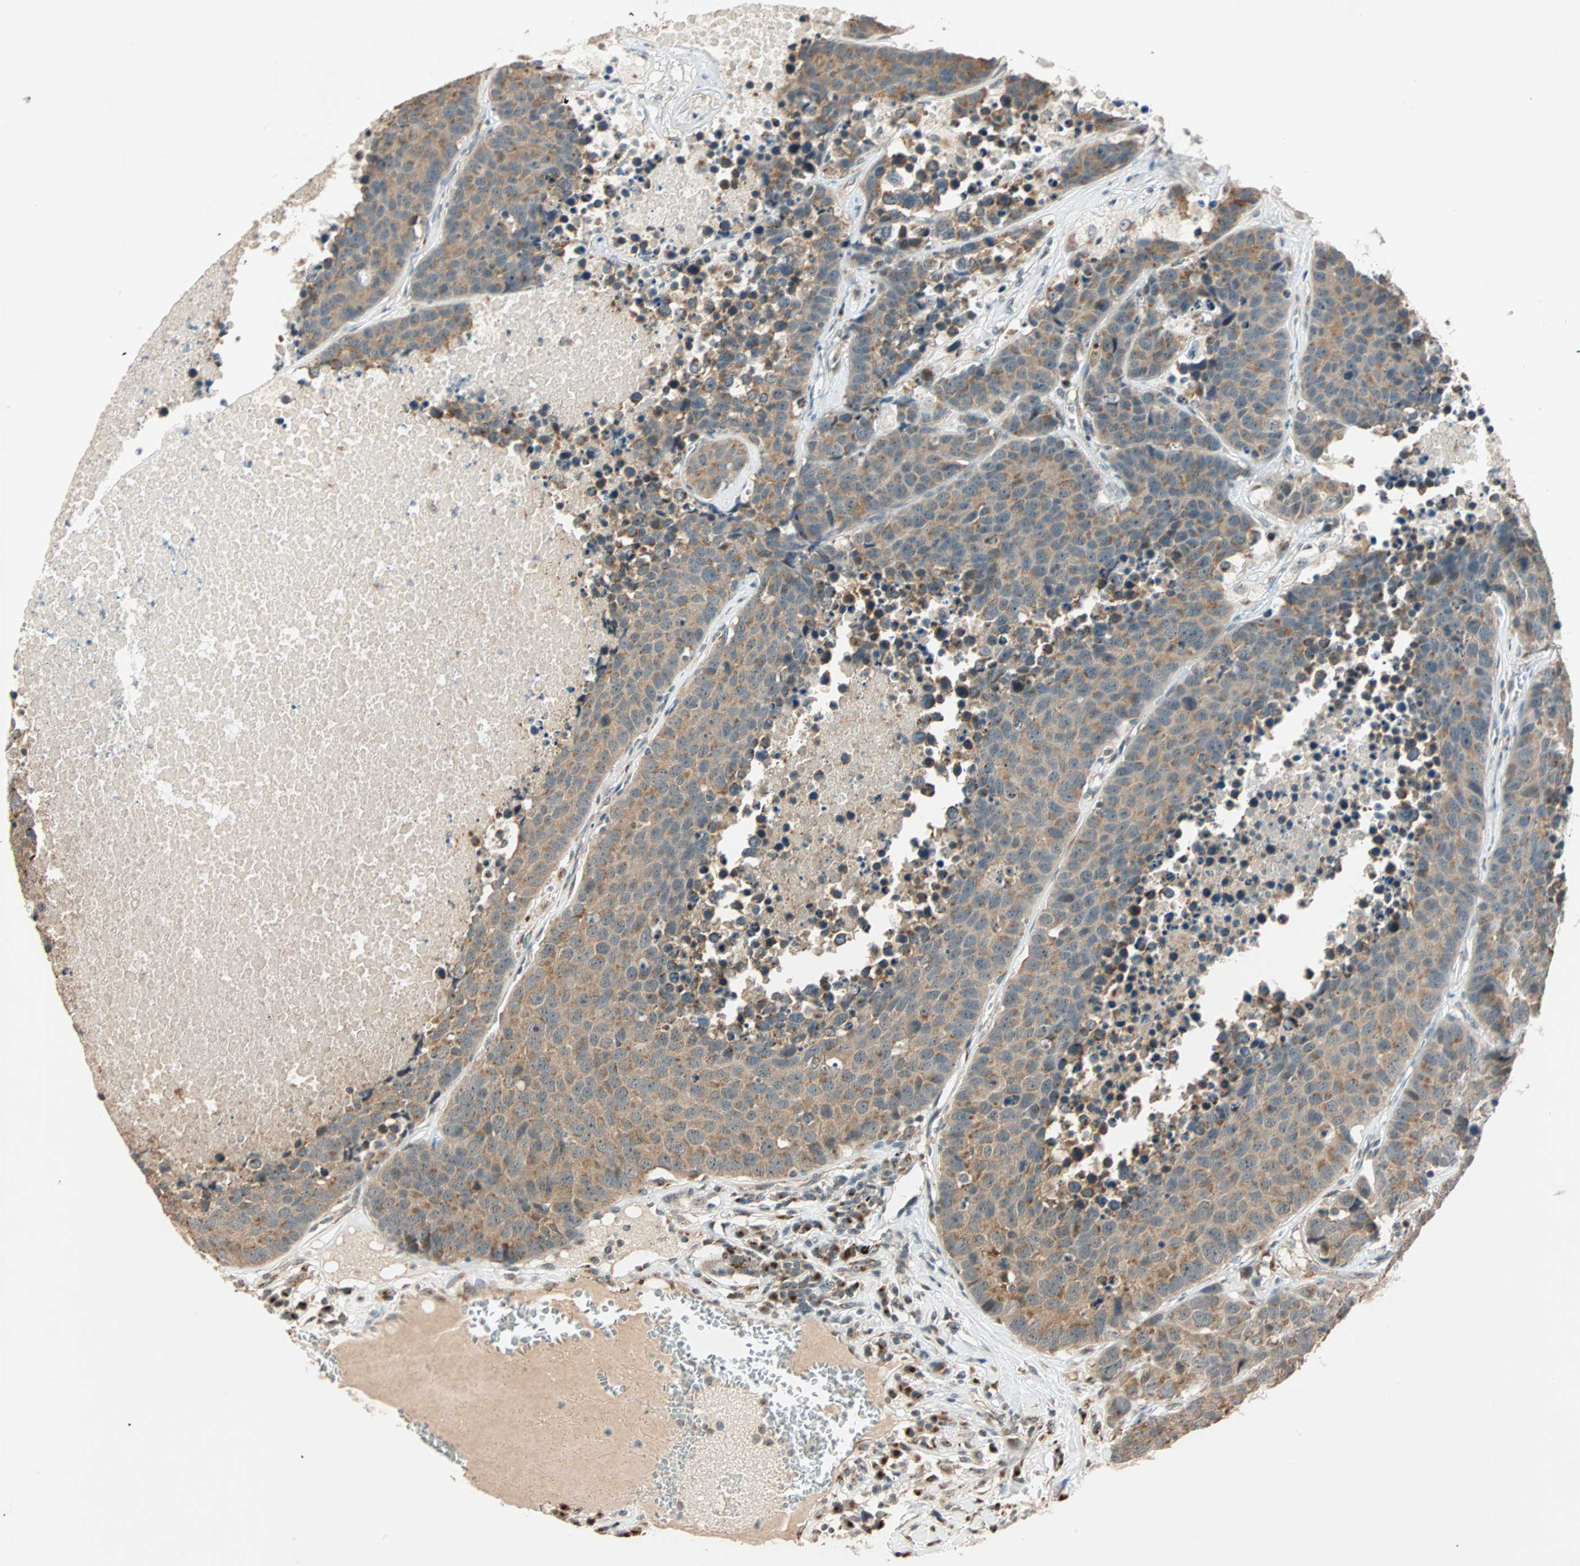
{"staining": {"intensity": "weak", "quantity": ">75%", "location": "cytoplasmic/membranous"}, "tissue": "carcinoid", "cell_type": "Tumor cells", "image_type": "cancer", "snomed": [{"axis": "morphology", "description": "Carcinoid, malignant, NOS"}, {"axis": "topography", "description": "Lung"}], "caption": "Immunohistochemistry (IHC) of human carcinoid (malignant) demonstrates low levels of weak cytoplasmic/membranous expression in approximately >75% of tumor cells. Using DAB (3,3'-diaminobenzidine) (brown) and hematoxylin (blue) stains, captured at high magnification using brightfield microscopy.", "gene": "PRDM2", "patient": {"sex": "male", "age": 60}}